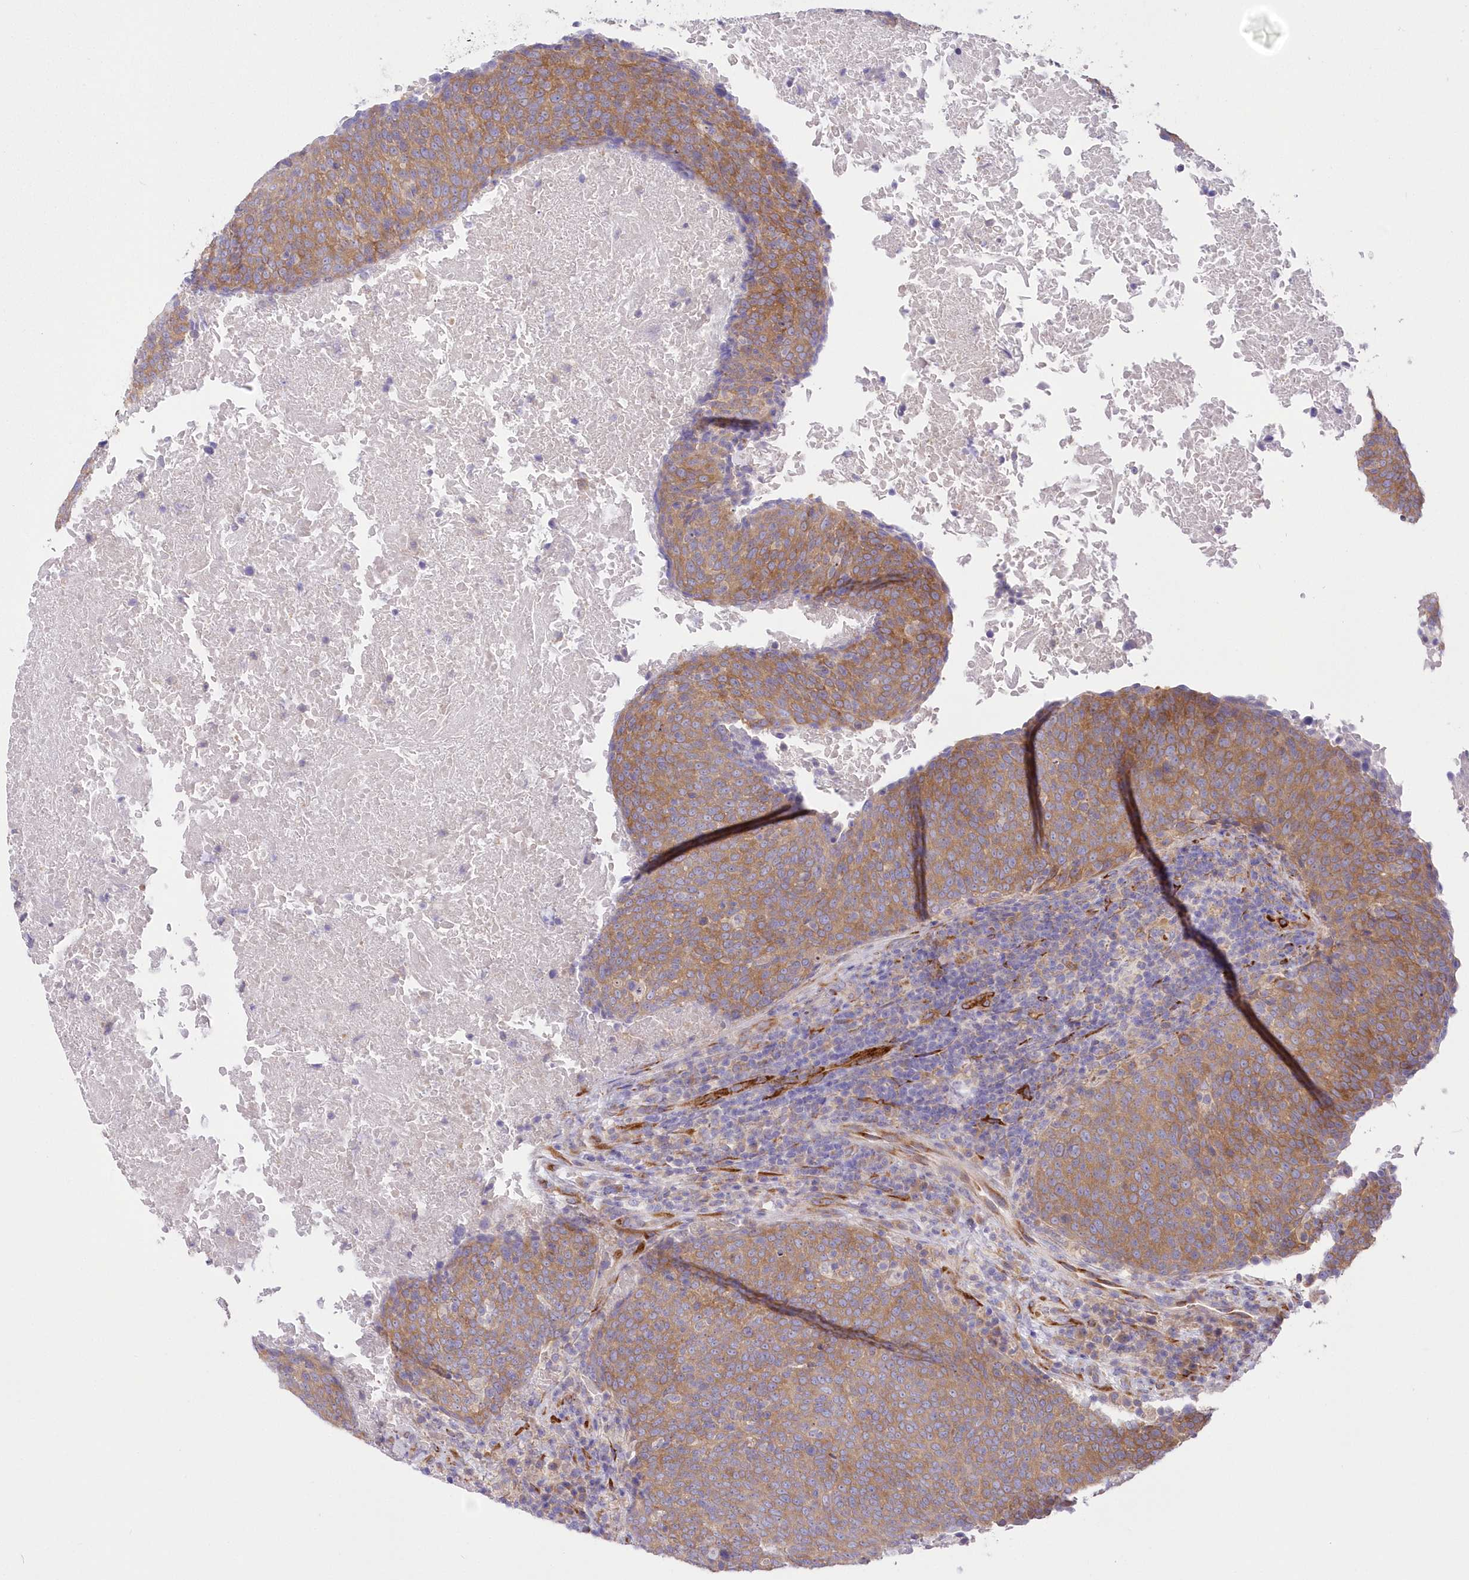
{"staining": {"intensity": "moderate", "quantity": ">75%", "location": "cytoplasmic/membranous"}, "tissue": "head and neck cancer", "cell_type": "Tumor cells", "image_type": "cancer", "snomed": [{"axis": "morphology", "description": "Squamous cell carcinoma, NOS"}, {"axis": "morphology", "description": "Squamous cell carcinoma, metastatic, NOS"}, {"axis": "topography", "description": "Lymph node"}, {"axis": "topography", "description": "Head-Neck"}], "caption": "Human squamous cell carcinoma (head and neck) stained for a protein (brown) exhibits moderate cytoplasmic/membranous positive positivity in about >75% of tumor cells.", "gene": "YTHDC2", "patient": {"sex": "male", "age": 62}}